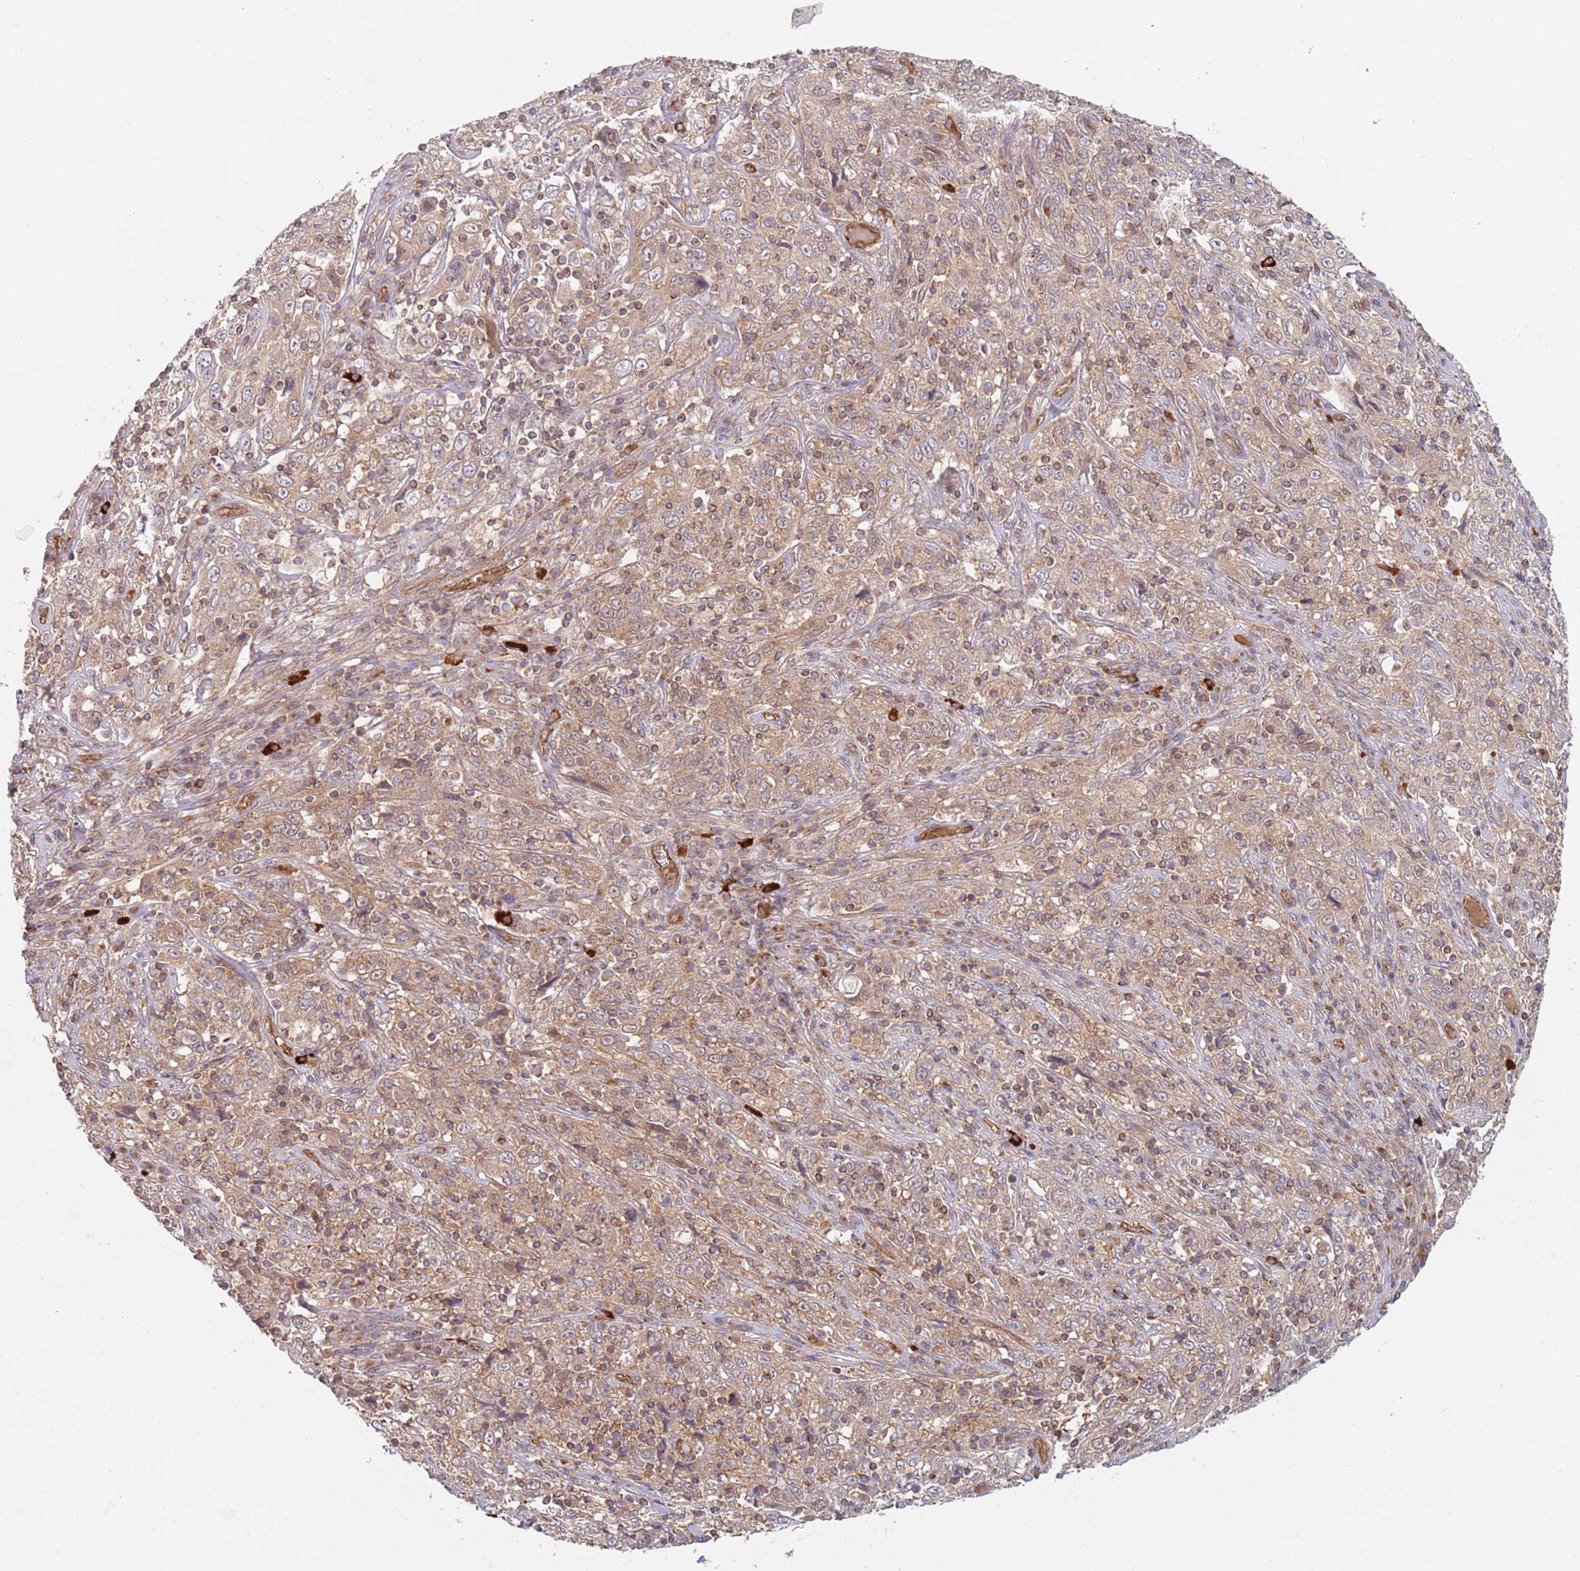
{"staining": {"intensity": "moderate", "quantity": ">75%", "location": "cytoplasmic/membranous"}, "tissue": "cervical cancer", "cell_type": "Tumor cells", "image_type": "cancer", "snomed": [{"axis": "morphology", "description": "Squamous cell carcinoma, NOS"}, {"axis": "topography", "description": "Cervix"}], "caption": "This is a histology image of IHC staining of cervical cancer (squamous cell carcinoma), which shows moderate staining in the cytoplasmic/membranous of tumor cells.", "gene": "GUK1", "patient": {"sex": "female", "age": 46}}